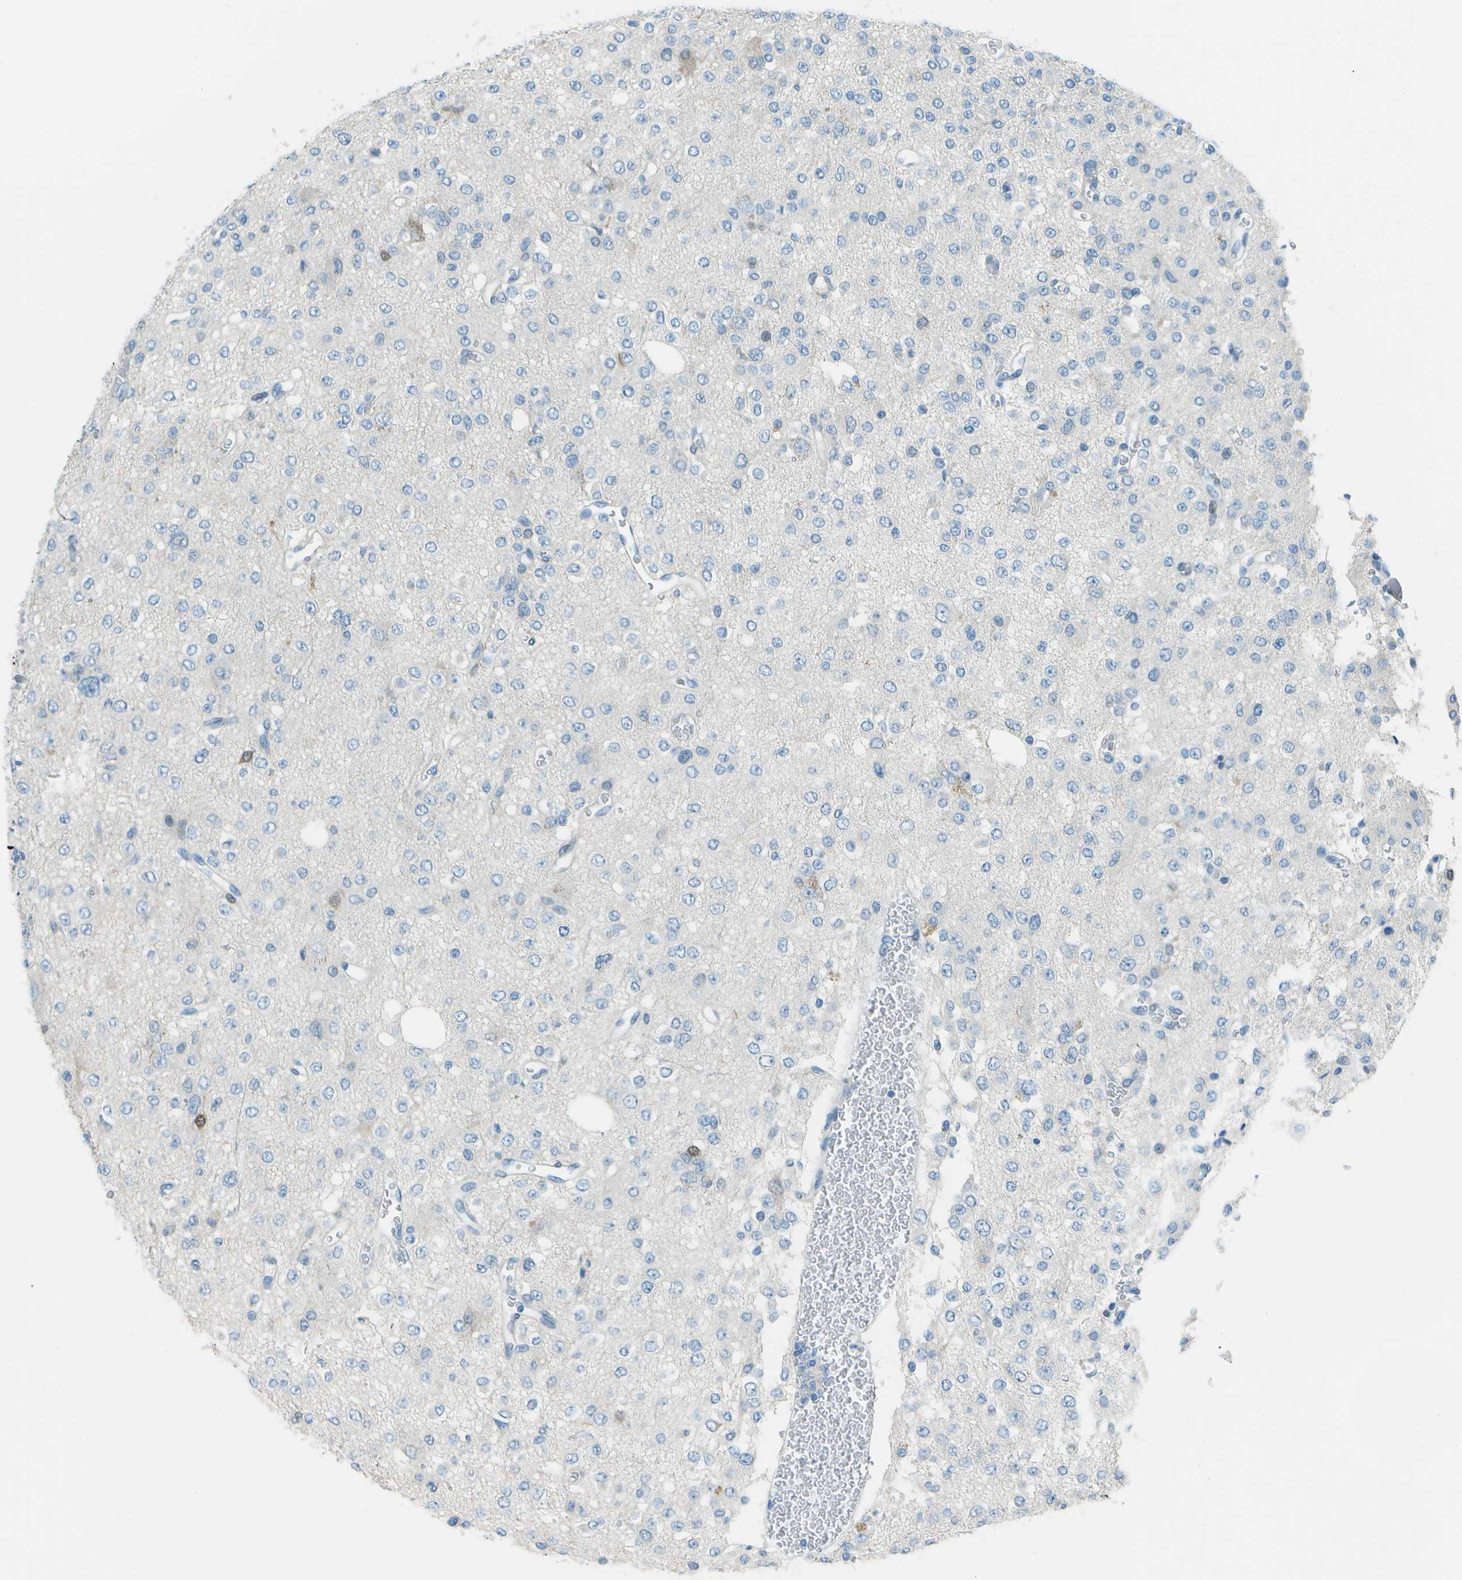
{"staining": {"intensity": "negative", "quantity": "none", "location": "none"}, "tissue": "glioma", "cell_type": "Tumor cells", "image_type": "cancer", "snomed": [{"axis": "morphology", "description": "Glioma, malignant, Low grade"}, {"axis": "topography", "description": "Brain"}], "caption": "The IHC micrograph has no significant positivity in tumor cells of low-grade glioma (malignant) tissue.", "gene": "FGF1", "patient": {"sex": "male", "age": 38}}